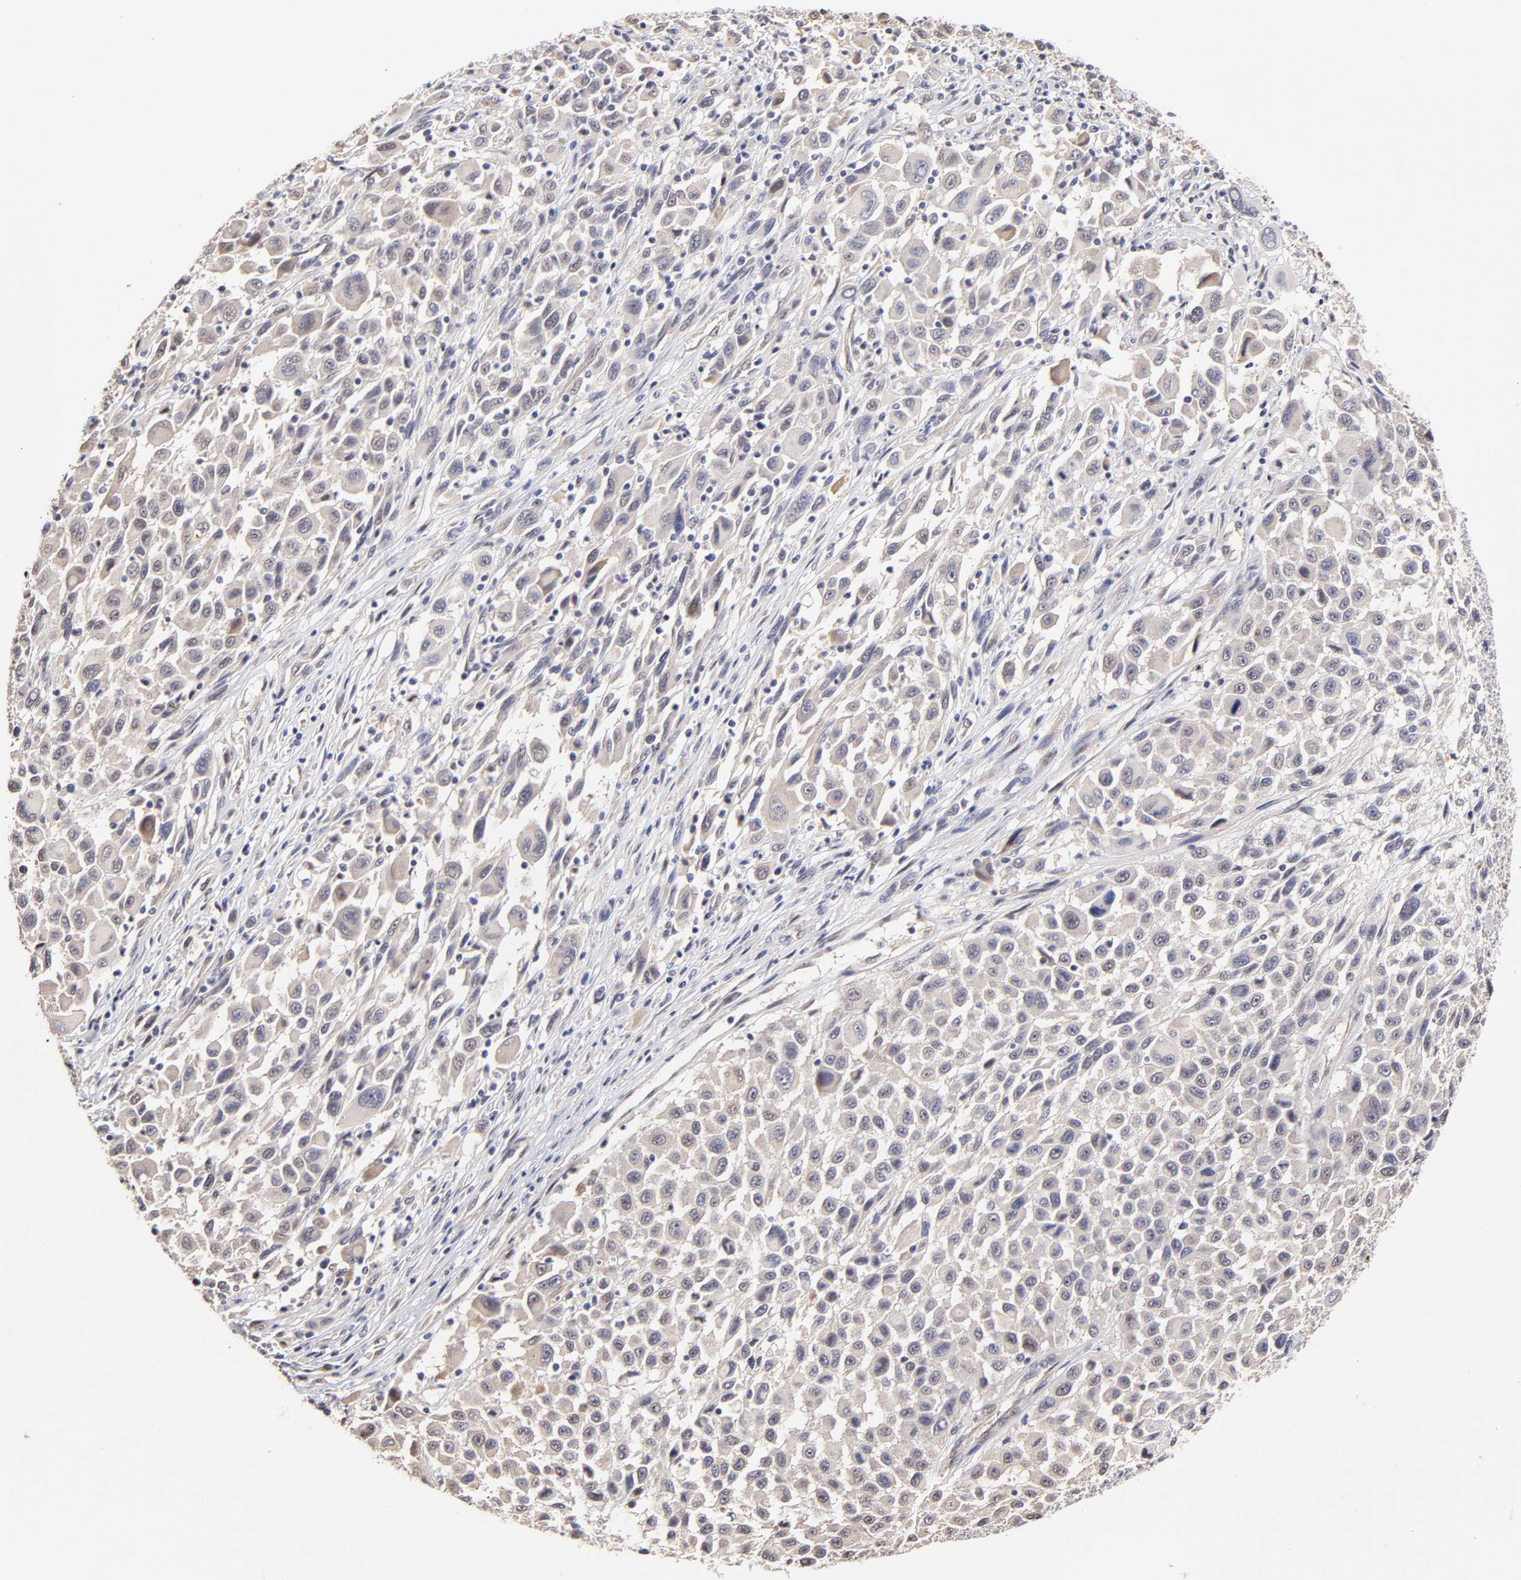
{"staining": {"intensity": "weak", "quantity": "<25%", "location": "cytoplasmic/membranous"}, "tissue": "melanoma", "cell_type": "Tumor cells", "image_type": "cancer", "snomed": [{"axis": "morphology", "description": "Malignant melanoma, Metastatic site"}, {"axis": "topography", "description": "Lymph node"}], "caption": "Immunohistochemistry (IHC) of malignant melanoma (metastatic site) demonstrates no staining in tumor cells.", "gene": "ZNF10", "patient": {"sex": "male", "age": 61}}